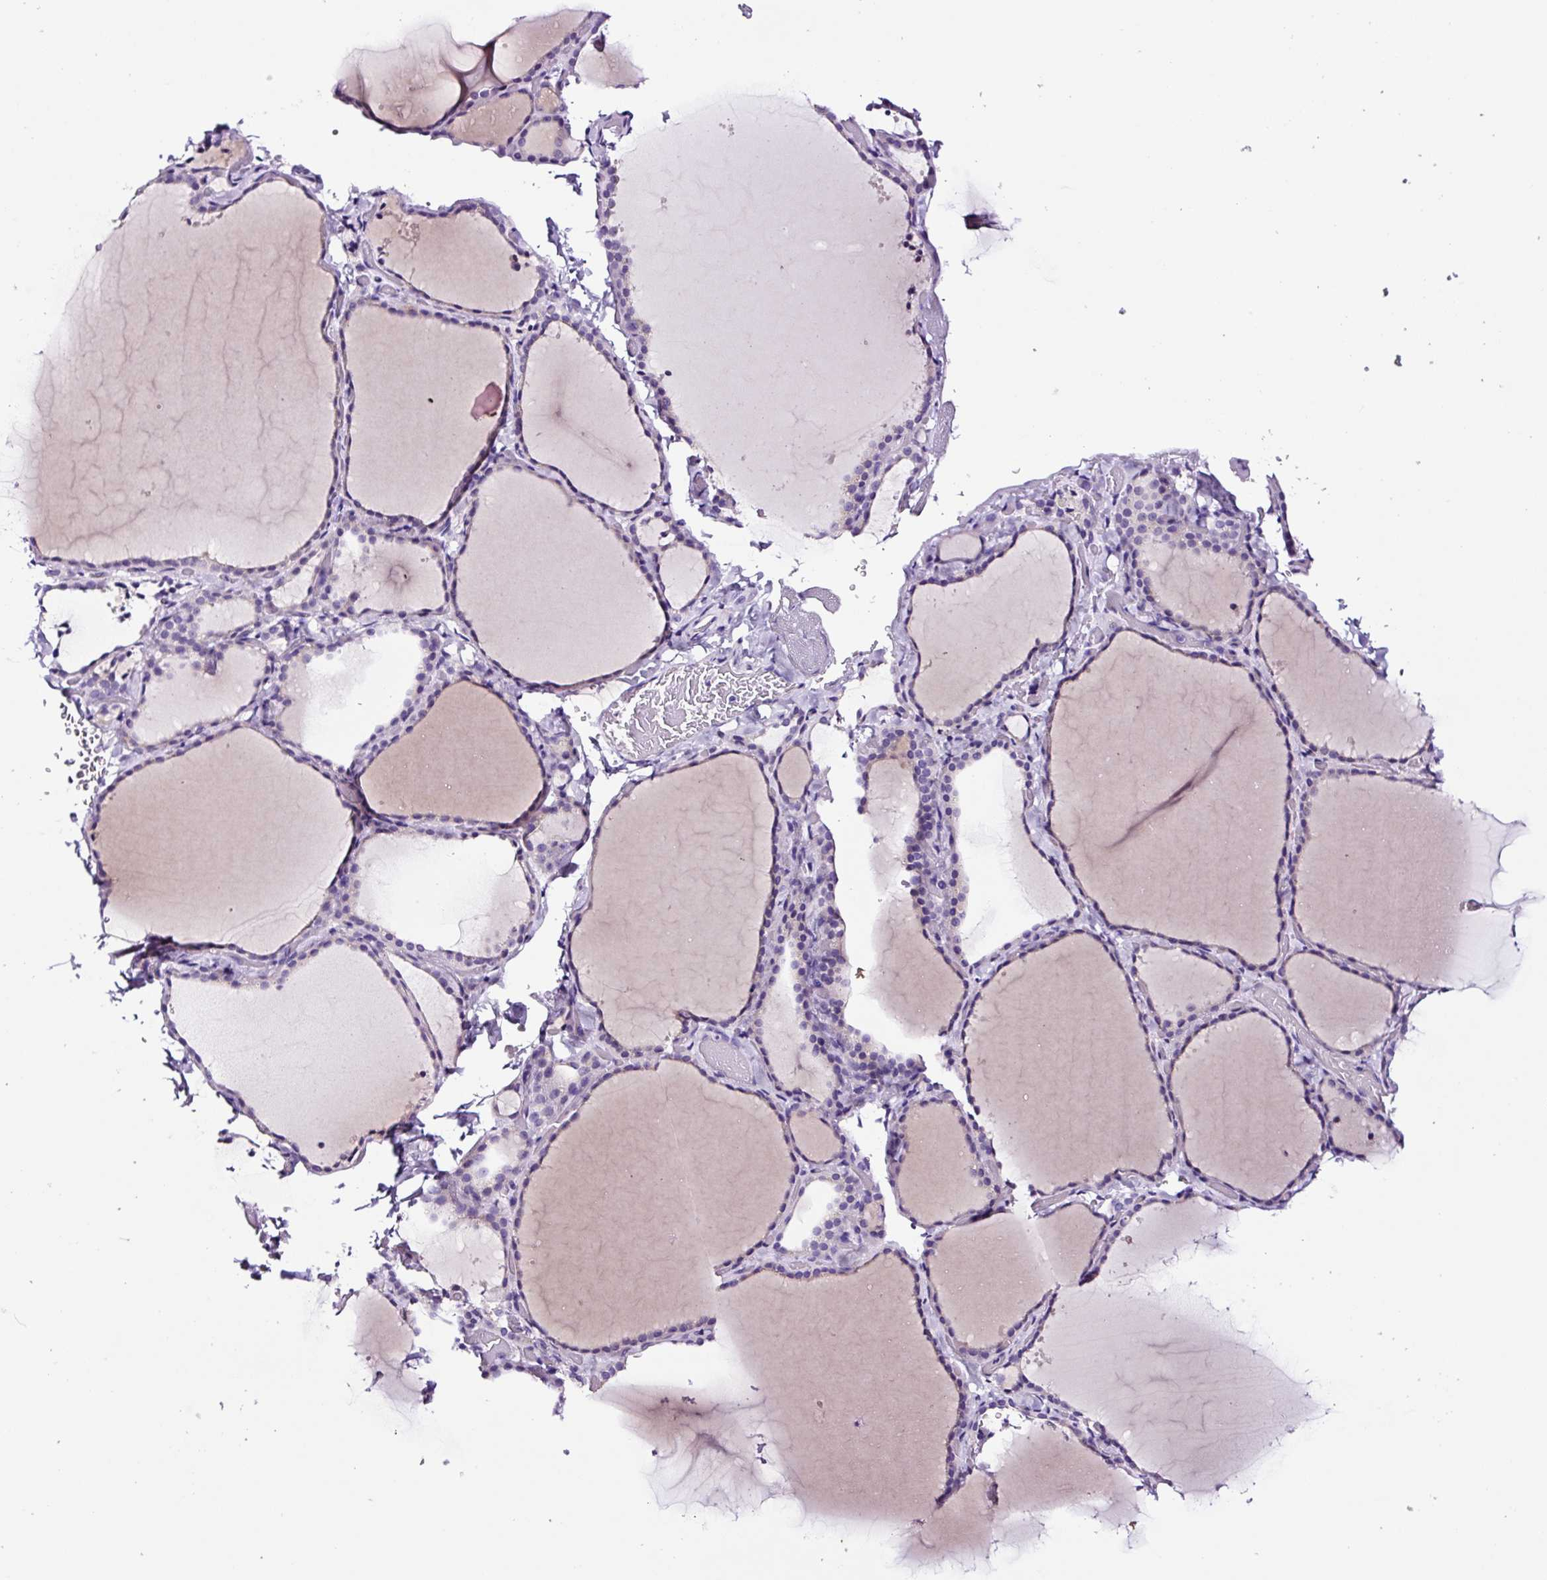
{"staining": {"intensity": "negative", "quantity": "none", "location": "none"}, "tissue": "thyroid gland", "cell_type": "Glandular cells", "image_type": "normal", "snomed": [{"axis": "morphology", "description": "Normal tissue, NOS"}, {"axis": "topography", "description": "Thyroid gland"}], "caption": "Protein analysis of normal thyroid gland reveals no significant staining in glandular cells. (Stains: DAB (3,3'-diaminobenzidine) immunohistochemistry with hematoxylin counter stain, Microscopy: brightfield microscopy at high magnification).", "gene": "FBXL7", "patient": {"sex": "female", "age": 22}}